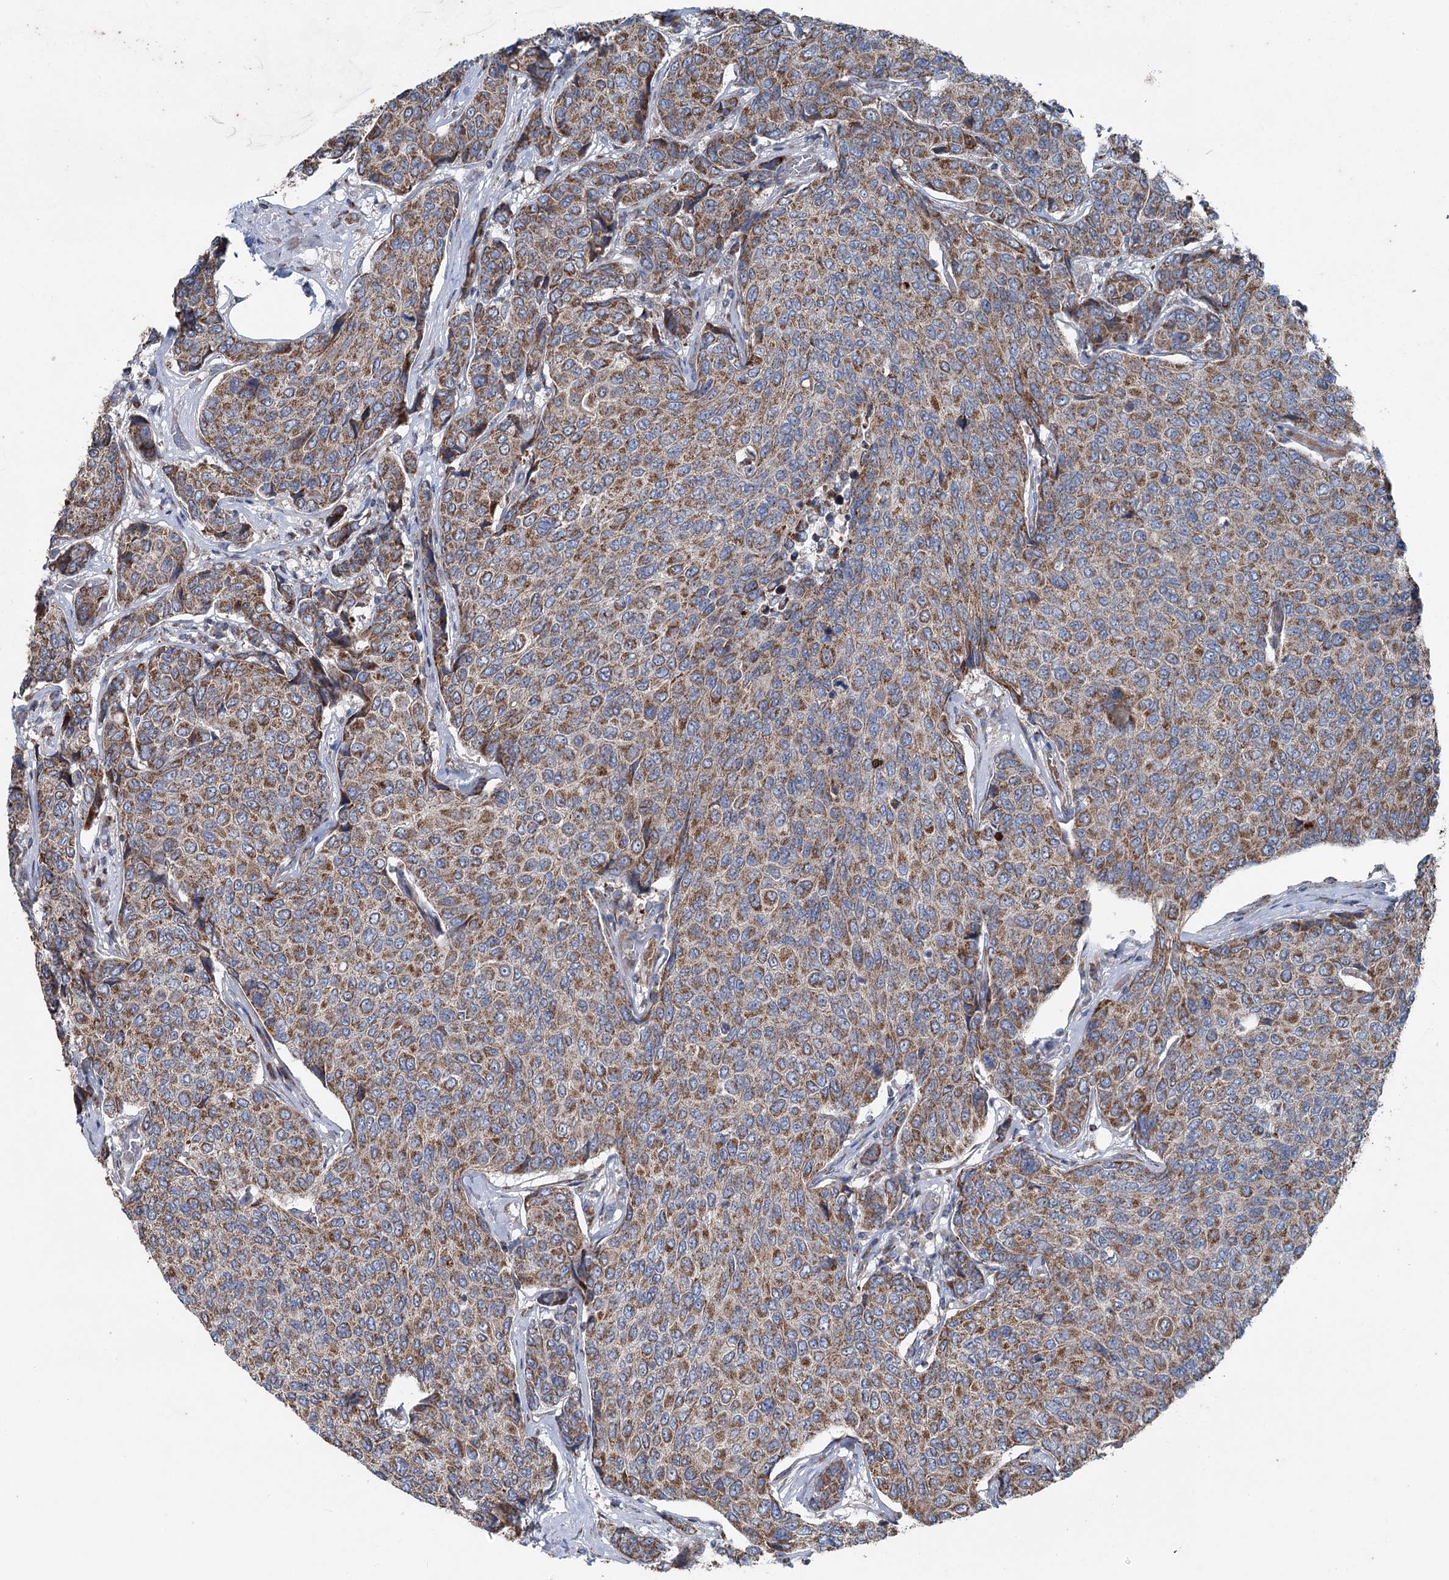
{"staining": {"intensity": "moderate", "quantity": ">75%", "location": "cytoplasmic/membranous"}, "tissue": "breast cancer", "cell_type": "Tumor cells", "image_type": "cancer", "snomed": [{"axis": "morphology", "description": "Duct carcinoma"}, {"axis": "topography", "description": "Breast"}], "caption": "Invasive ductal carcinoma (breast) stained with DAB immunohistochemistry exhibits medium levels of moderate cytoplasmic/membranous staining in about >75% of tumor cells.", "gene": "UCN3", "patient": {"sex": "female", "age": 55}}